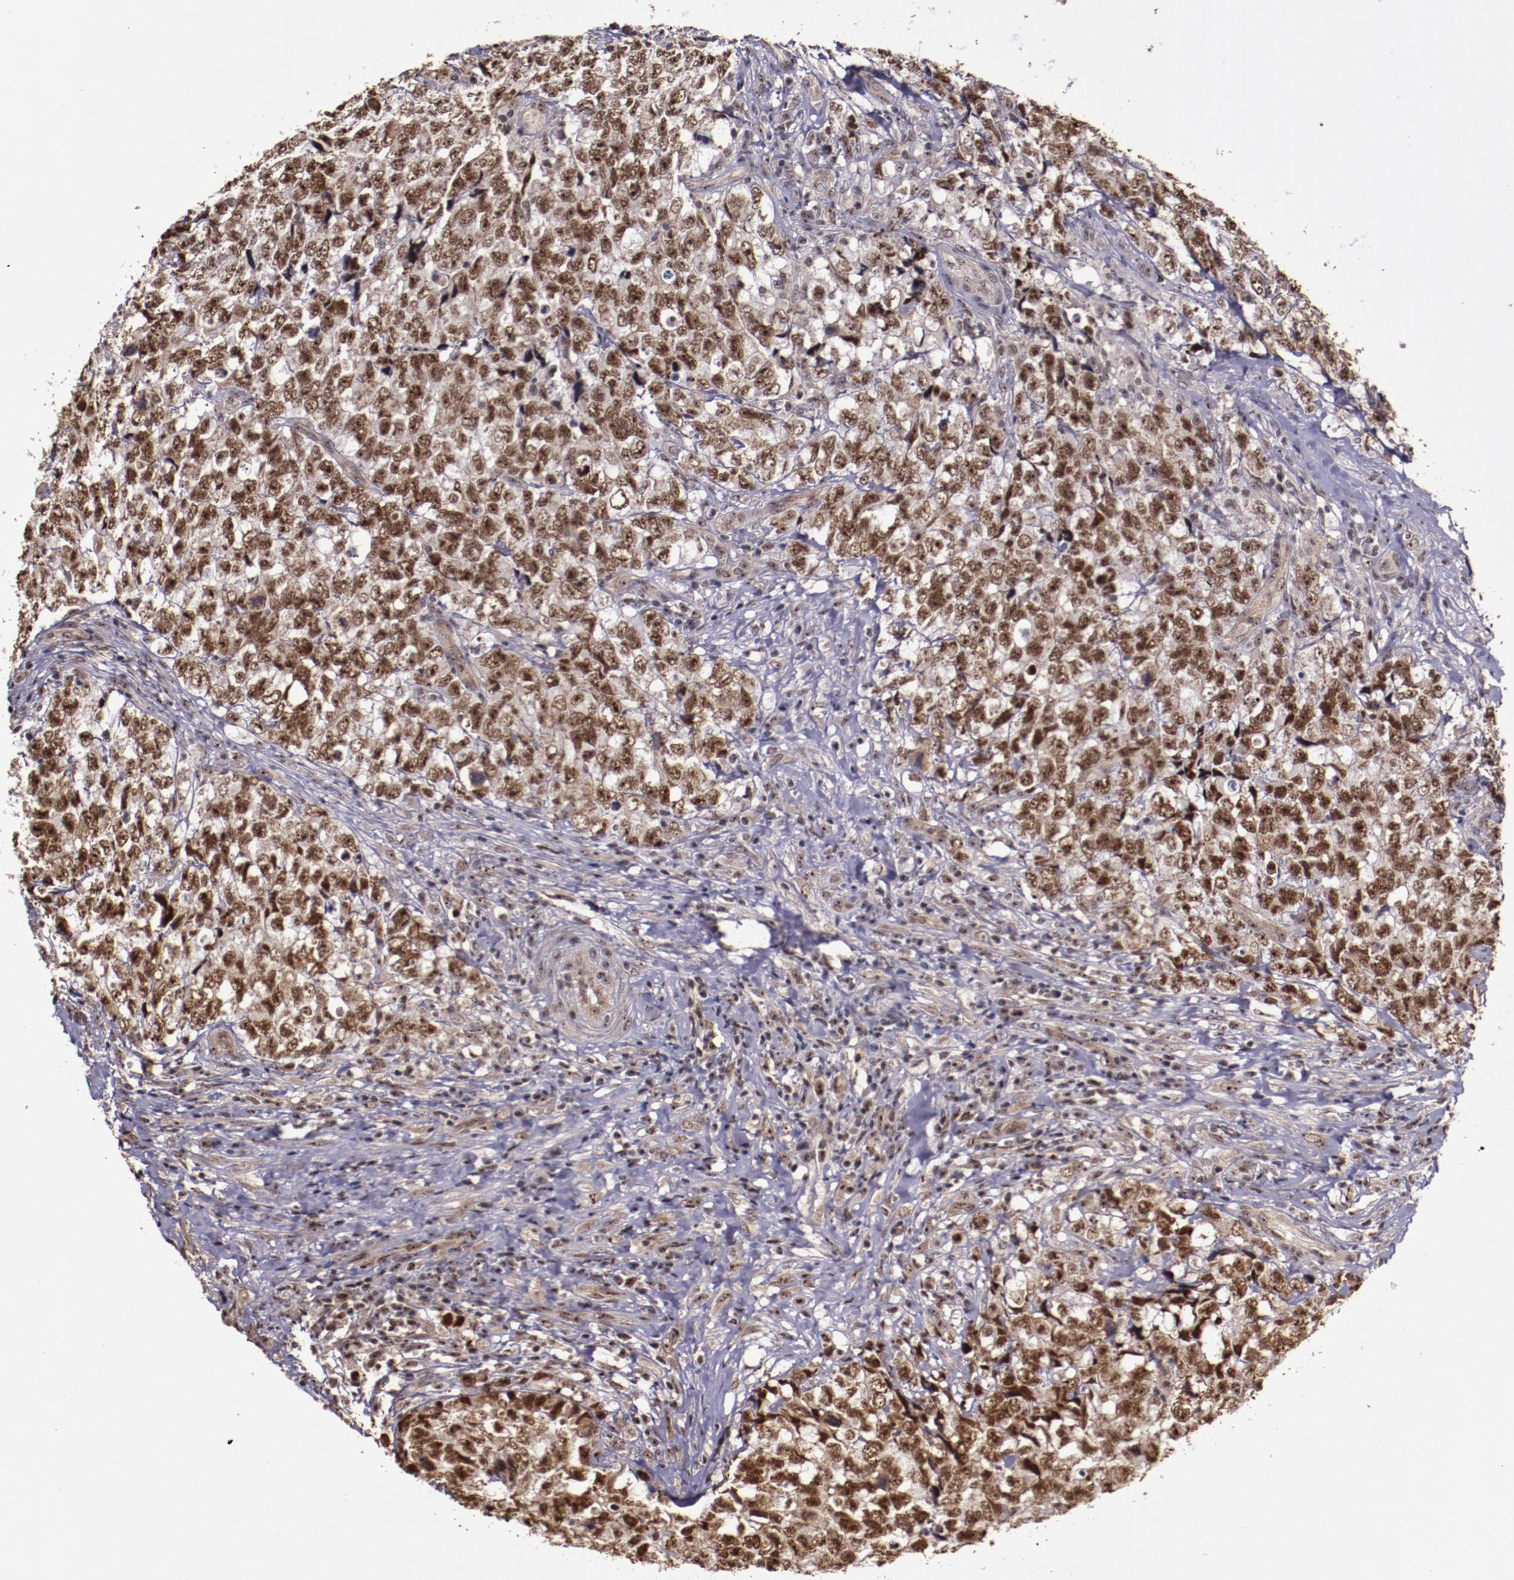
{"staining": {"intensity": "strong", "quantity": ">75%", "location": "cytoplasmic/membranous,nuclear"}, "tissue": "testis cancer", "cell_type": "Tumor cells", "image_type": "cancer", "snomed": [{"axis": "morphology", "description": "Carcinoma, Embryonal, NOS"}, {"axis": "topography", "description": "Testis"}], "caption": "A high amount of strong cytoplasmic/membranous and nuclear staining is identified in approximately >75% of tumor cells in testis embryonal carcinoma tissue. (Brightfield microscopy of DAB IHC at high magnification).", "gene": "CECR2", "patient": {"sex": "male", "age": 31}}